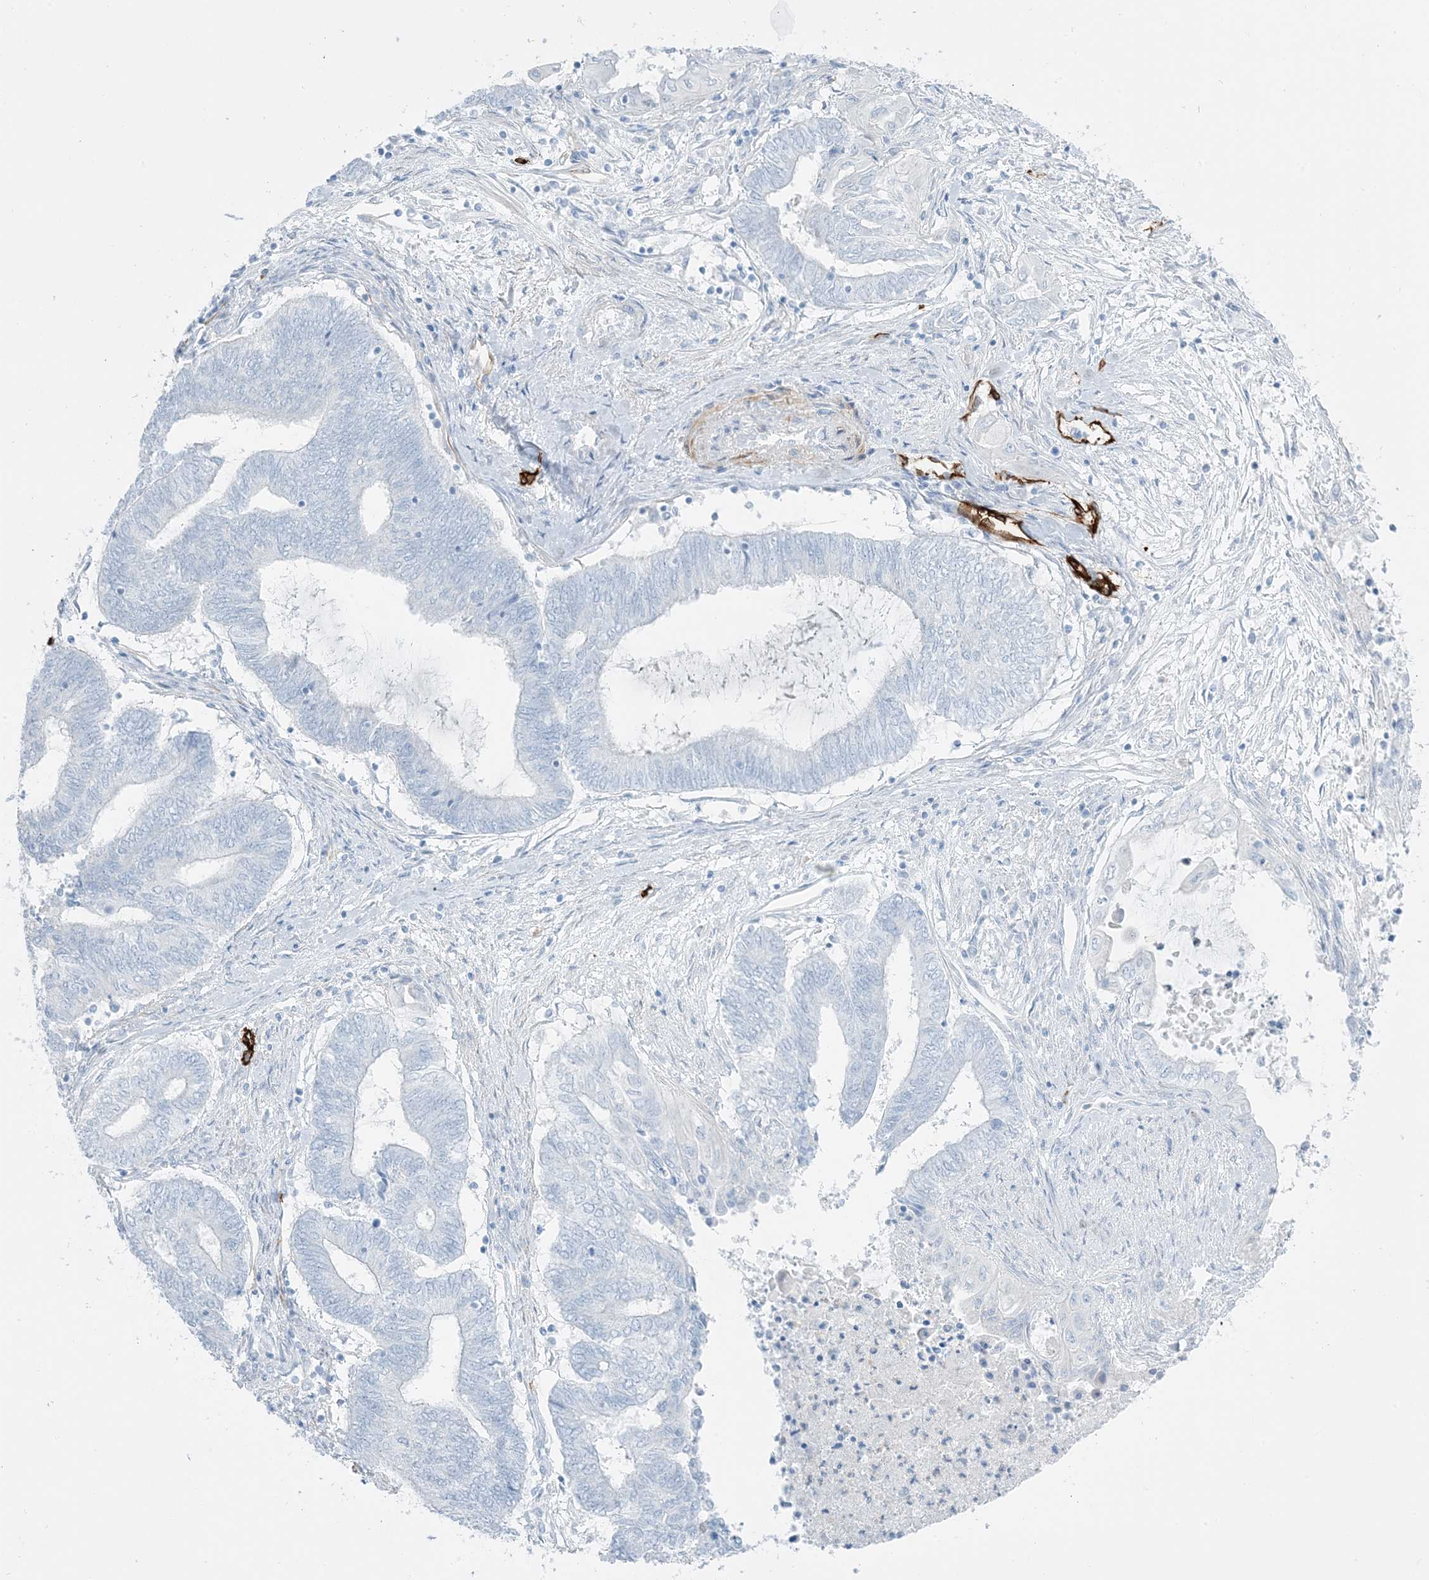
{"staining": {"intensity": "negative", "quantity": "none", "location": "none"}, "tissue": "endometrial cancer", "cell_type": "Tumor cells", "image_type": "cancer", "snomed": [{"axis": "morphology", "description": "Adenocarcinoma, NOS"}, {"axis": "topography", "description": "Uterus"}, {"axis": "topography", "description": "Endometrium"}], "caption": "Tumor cells show no significant protein staining in endometrial cancer (adenocarcinoma).", "gene": "EPS8L3", "patient": {"sex": "female", "age": 70}}